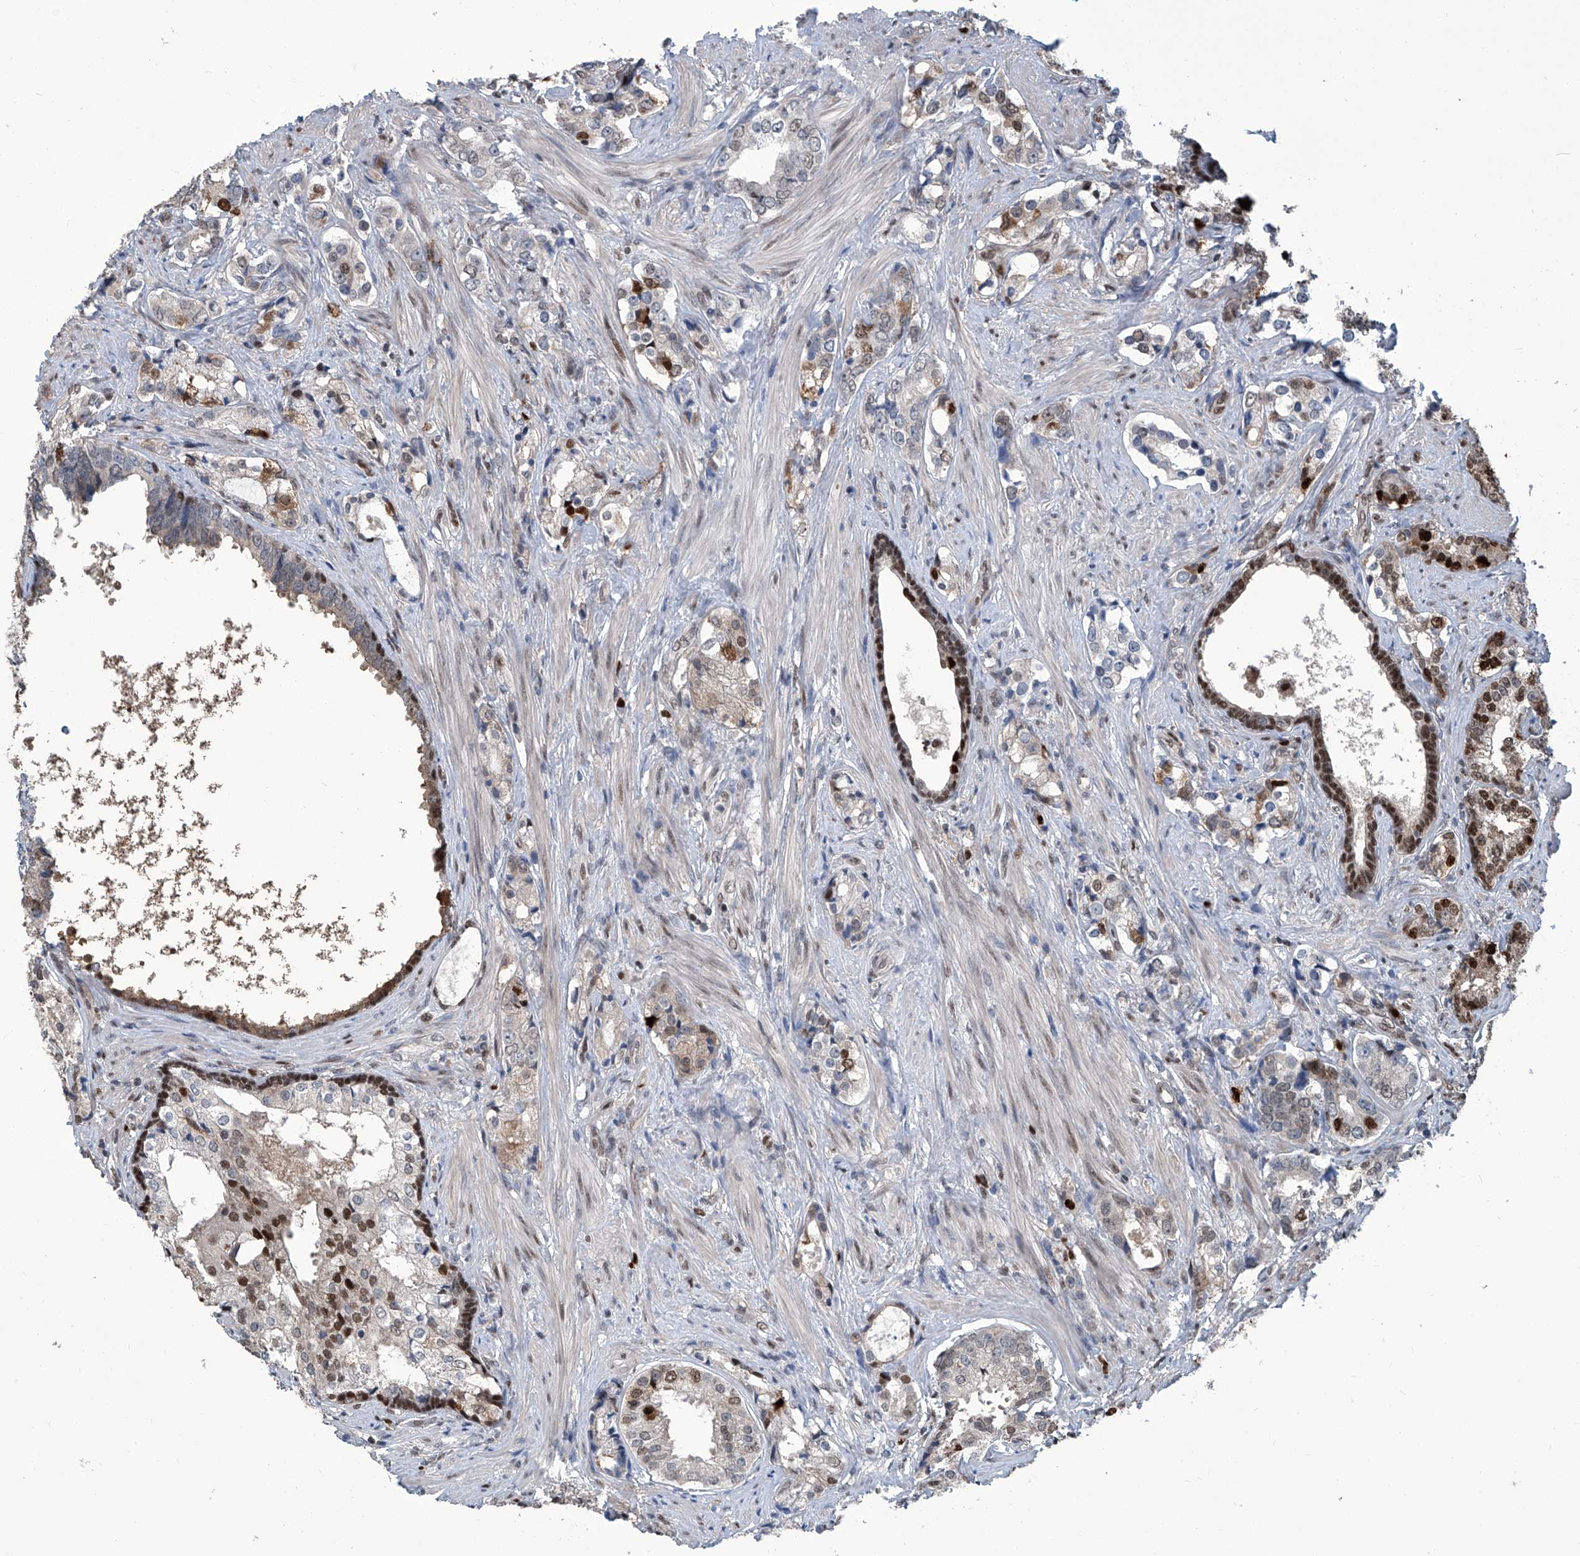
{"staining": {"intensity": "strong", "quantity": "<25%", "location": "cytoplasmic/membranous,nuclear"}, "tissue": "prostate cancer", "cell_type": "Tumor cells", "image_type": "cancer", "snomed": [{"axis": "morphology", "description": "Adenocarcinoma, High grade"}, {"axis": "topography", "description": "Prostate"}], "caption": "An immunohistochemistry image of tumor tissue is shown. Protein staining in brown highlights strong cytoplasmic/membranous and nuclear positivity in prostate adenocarcinoma (high-grade) within tumor cells. The protein of interest is stained brown, and the nuclei are stained in blue (DAB (3,3'-diaminobenzidine) IHC with brightfield microscopy, high magnification).", "gene": "PCNA", "patient": {"sex": "male", "age": 58}}